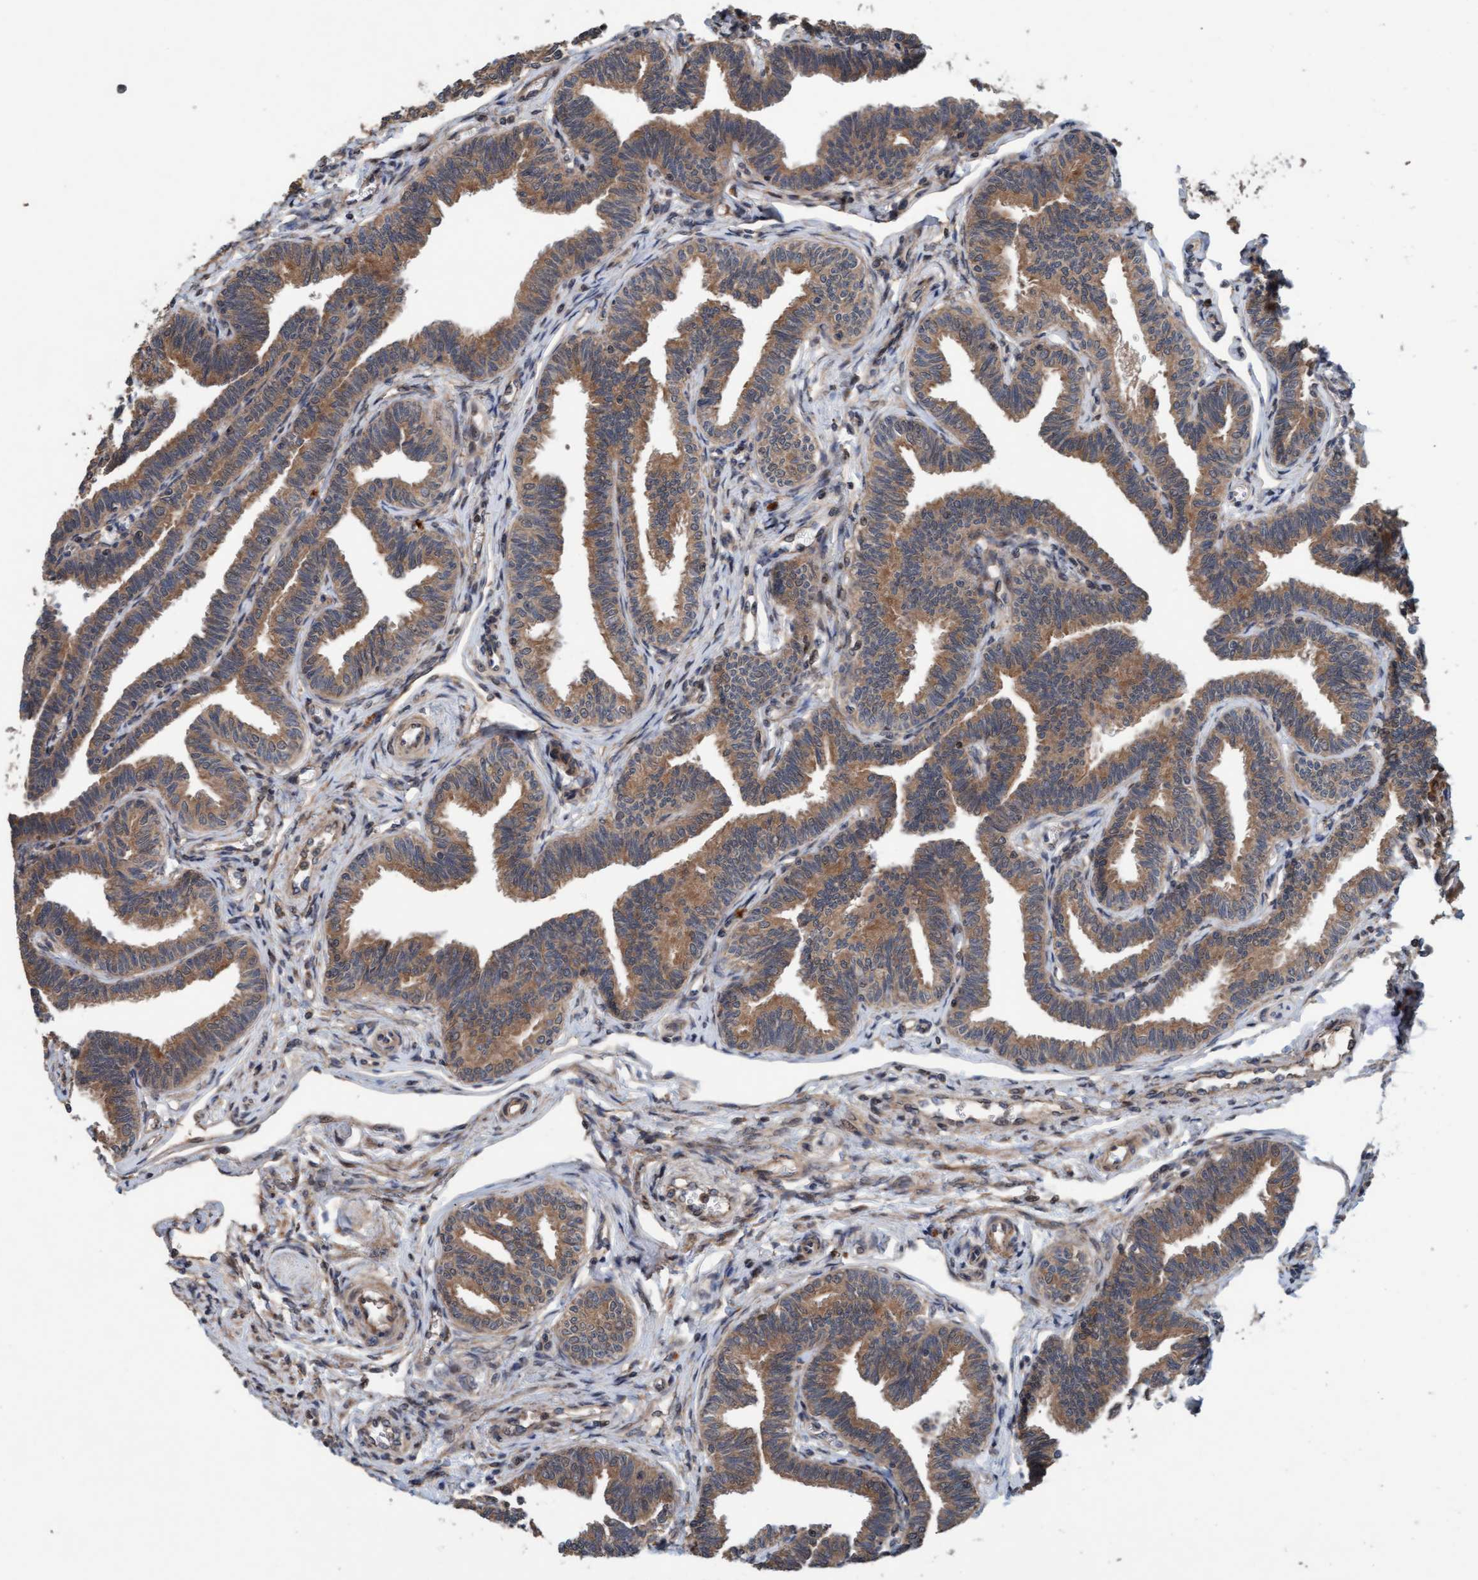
{"staining": {"intensity": "moderate", "quantity": ">75%", "location": "cytoplasmic/membranous"}, "tissue": "fallopian tube", "cell_type": "Glandular cells", "image_type": "normal", "snomed": [{"axis": "morphology", "description": "Normal tissue, NOS"}, {"axis": "topography", "description": "Fallopian tube"}, {"axis": "topography", "description": "Ovary"}], "caption": "Immunohistochemistry (IHC) (DAB) staining of benign human fallopian tube displays moderate cytoplasmic/membranous protein positivity in approximately >75% of glandular cells.", "gene": "MLXIP", "patient": {"sex": "female", "age": 23}}